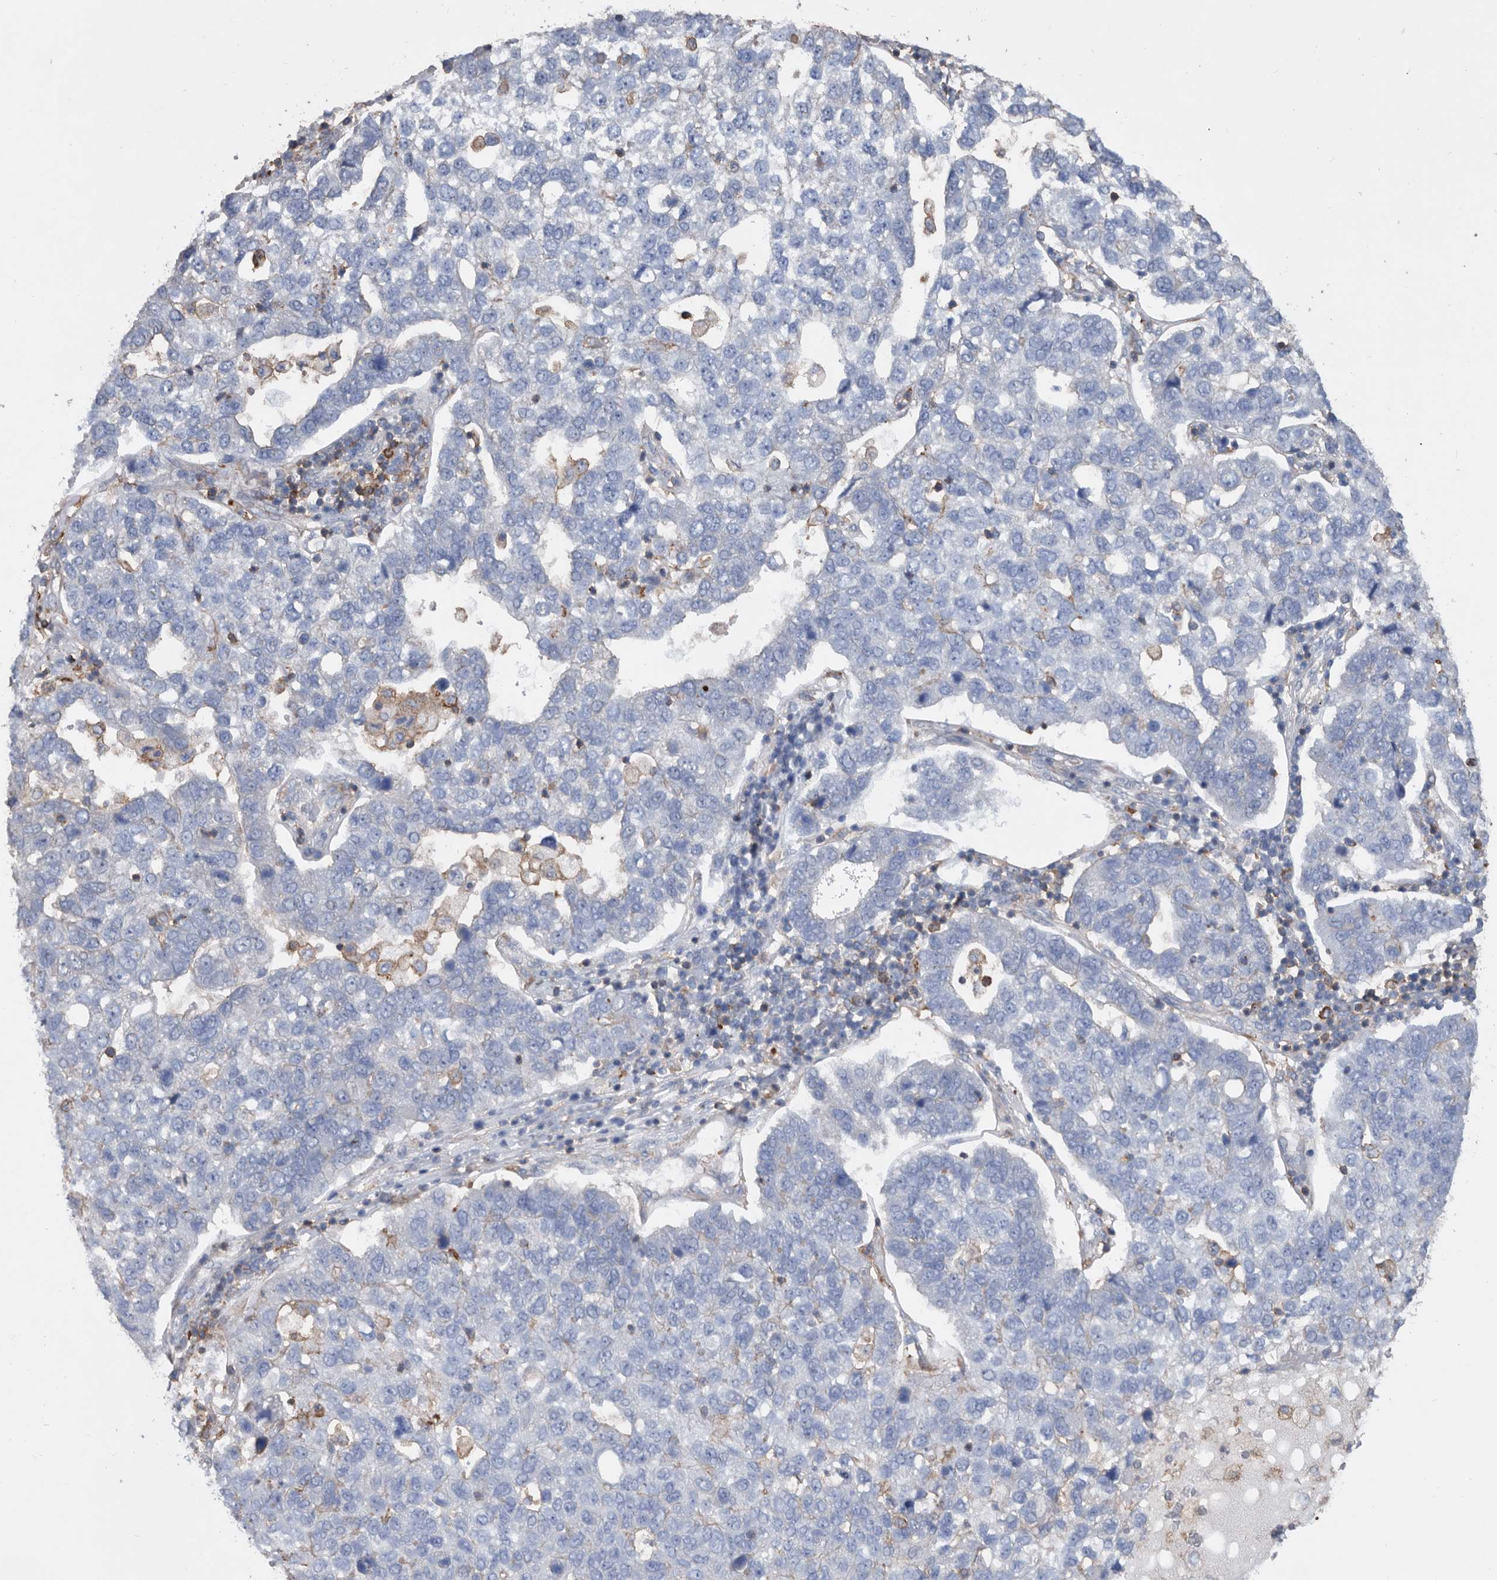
{"staining": {"intensity": "negative", "quantity": "none", "location": "none"}, "tissue": "pancreatic cancer", "cell_type": "Tumor cells", "image_type": "cancer", "snomed": [{"axis": "morphology", "description": "Adenocarcinoma, NOS"}, {"axis": "topography", "description": "Pancreas"}], "caption": "Immunohistochemistry micrograph of pancreatic cancer stained for a protein (brown), which exhibits no staining in tumor cells.", "gene": "MS4A4A", "patient": {"sex": "female", "age": 61}}